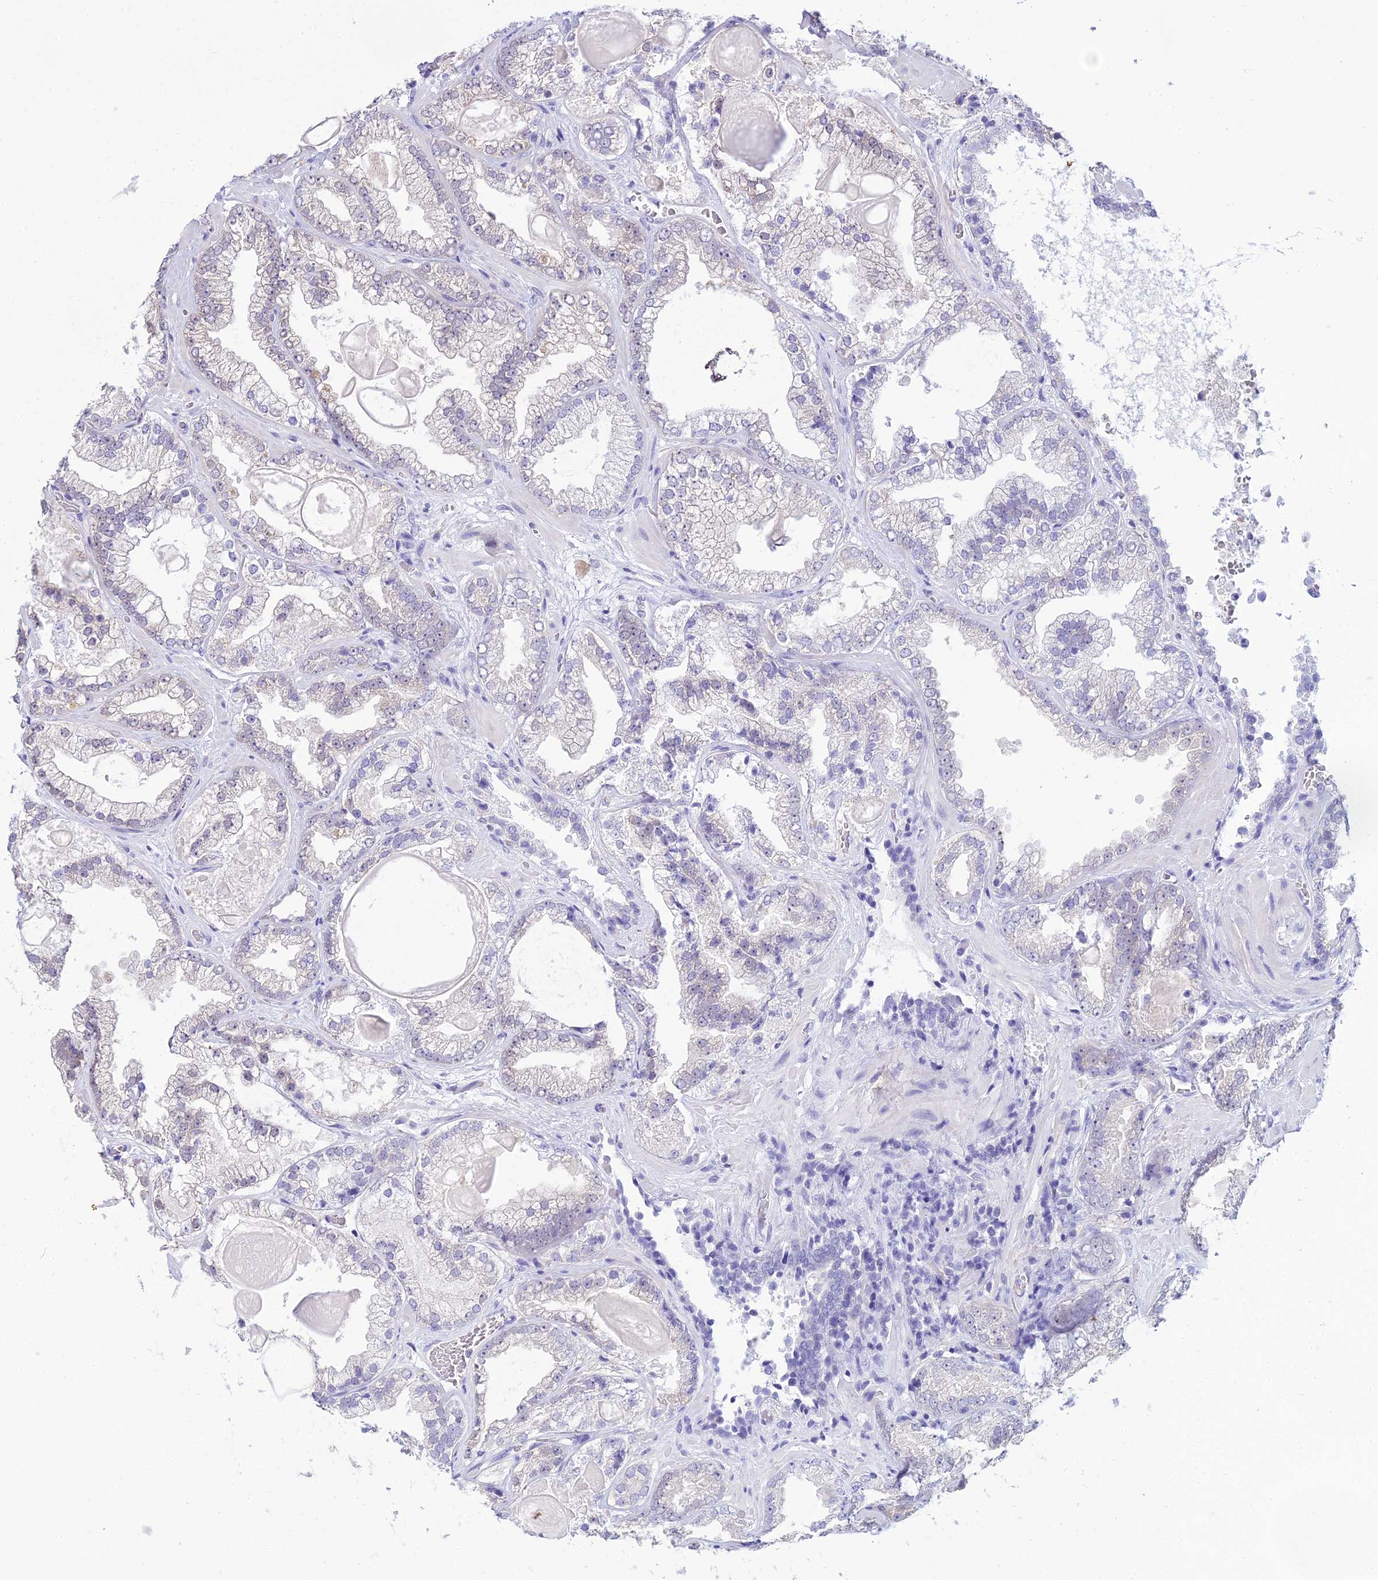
{"staining": {"intensity": "negative", "quantity": "none", "location": "none"}, "tissue": "prostate cancer", "cell_type": "Tumor cells", "image_type": "cancer", "snomed": [{"axis": "morphology", "description": "Adenocarcinoma, Low grade"}, {"axis": "topography", "description": "Prostate"}], "caption": "This is an immunohistochemistry image of prostate cancer. There is no expression in tumor cells.", "gene": "ZMIZ1", "patient": {"sex": "male", "age": 57}}